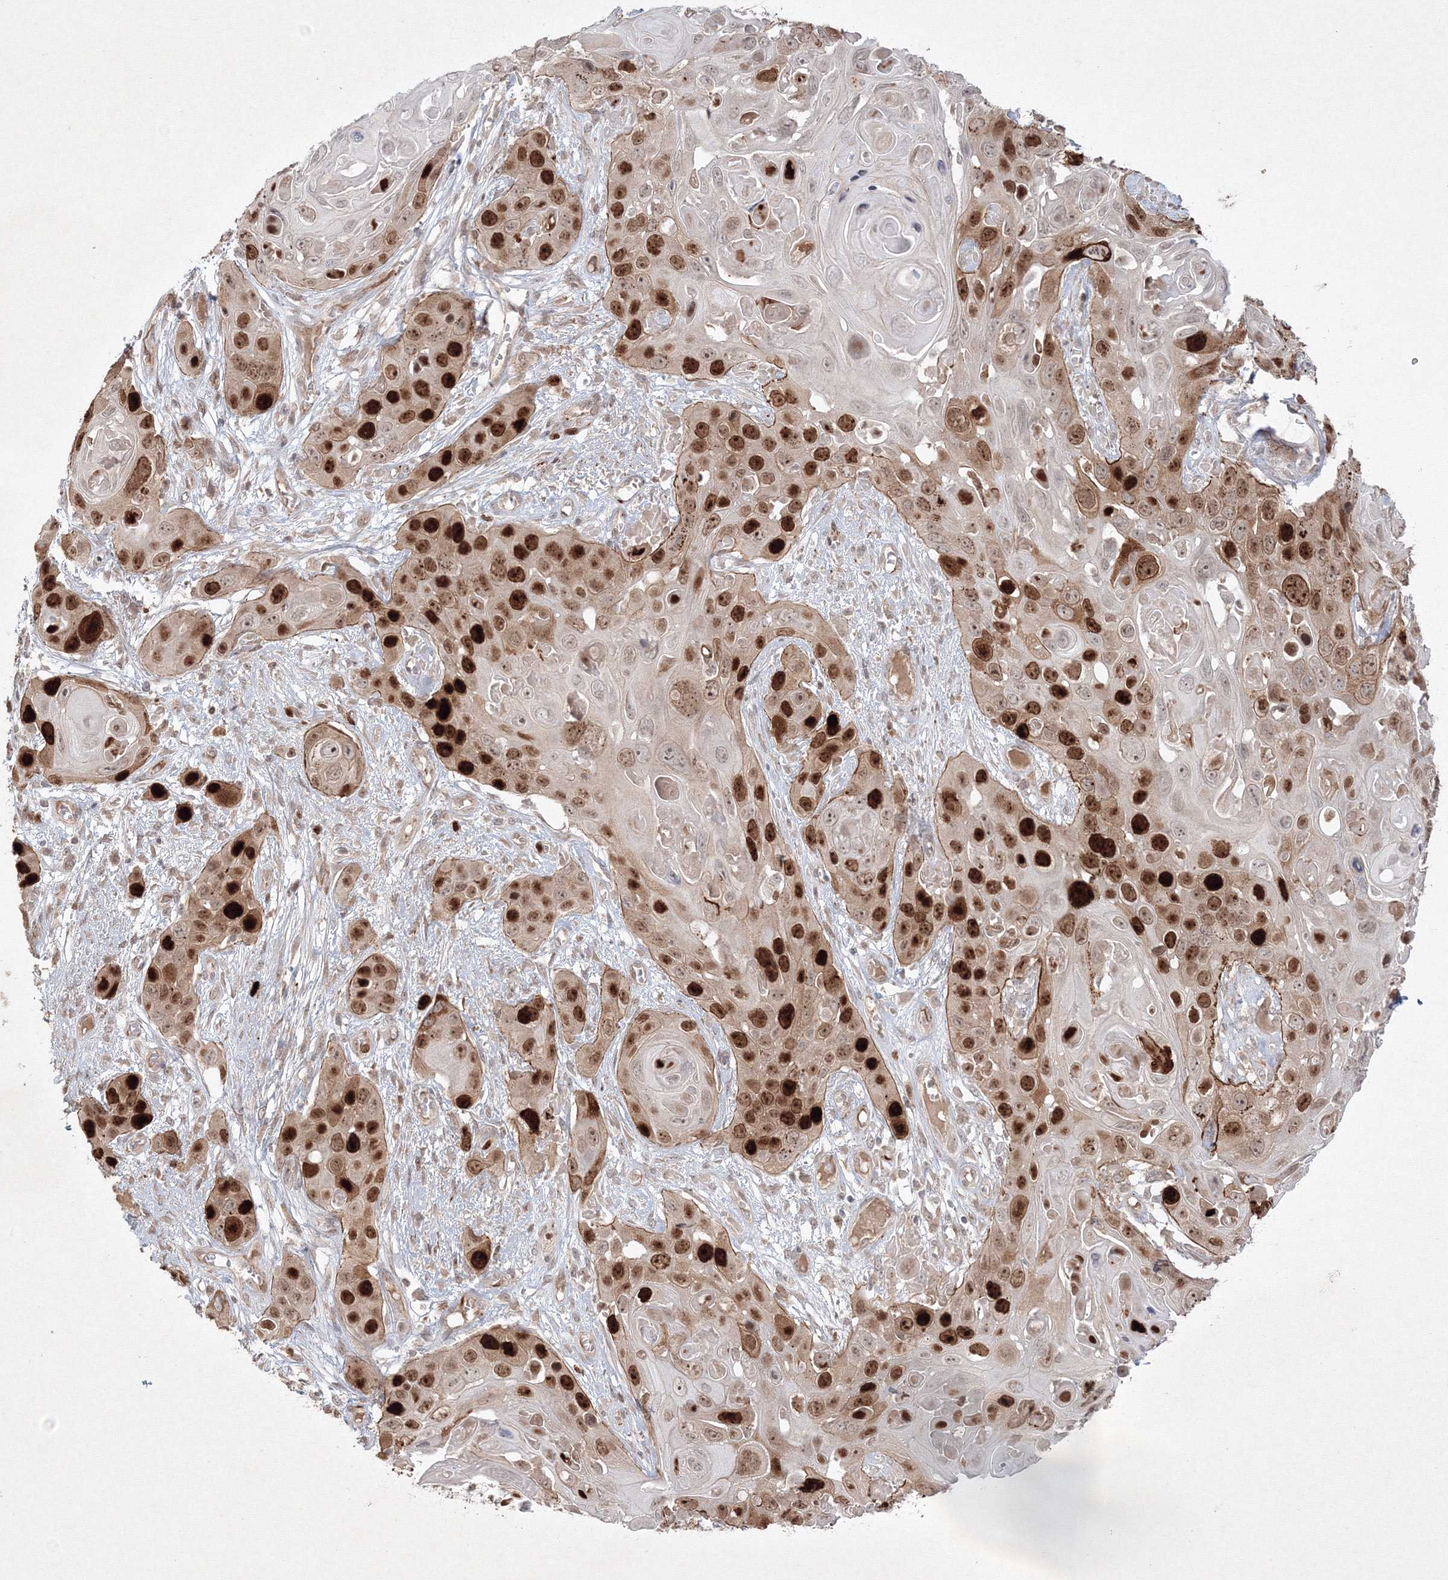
{"staining": {"intensity": "strong", "quantity": ">75%", "location": "cytoplasmic/membranous,nuclear"}, "tissue": "skin cancer", "cell_type": "Tumor cells", "image_type": "cancer", "snomed": [{"axis": "morphology", "description": "Squamous cell carcinoma, NOS"}, {"axis": "topography", "description": "Skin"}], "caption": "This is a histology image of immunohistochemistry (IHC) staining of skin cancer, which shows strong staining in the cytoplasmic/membranous and nuclear of tumor cells.", "gene": "KIF20A", "patient": {"sex": "male", "age": 55}}